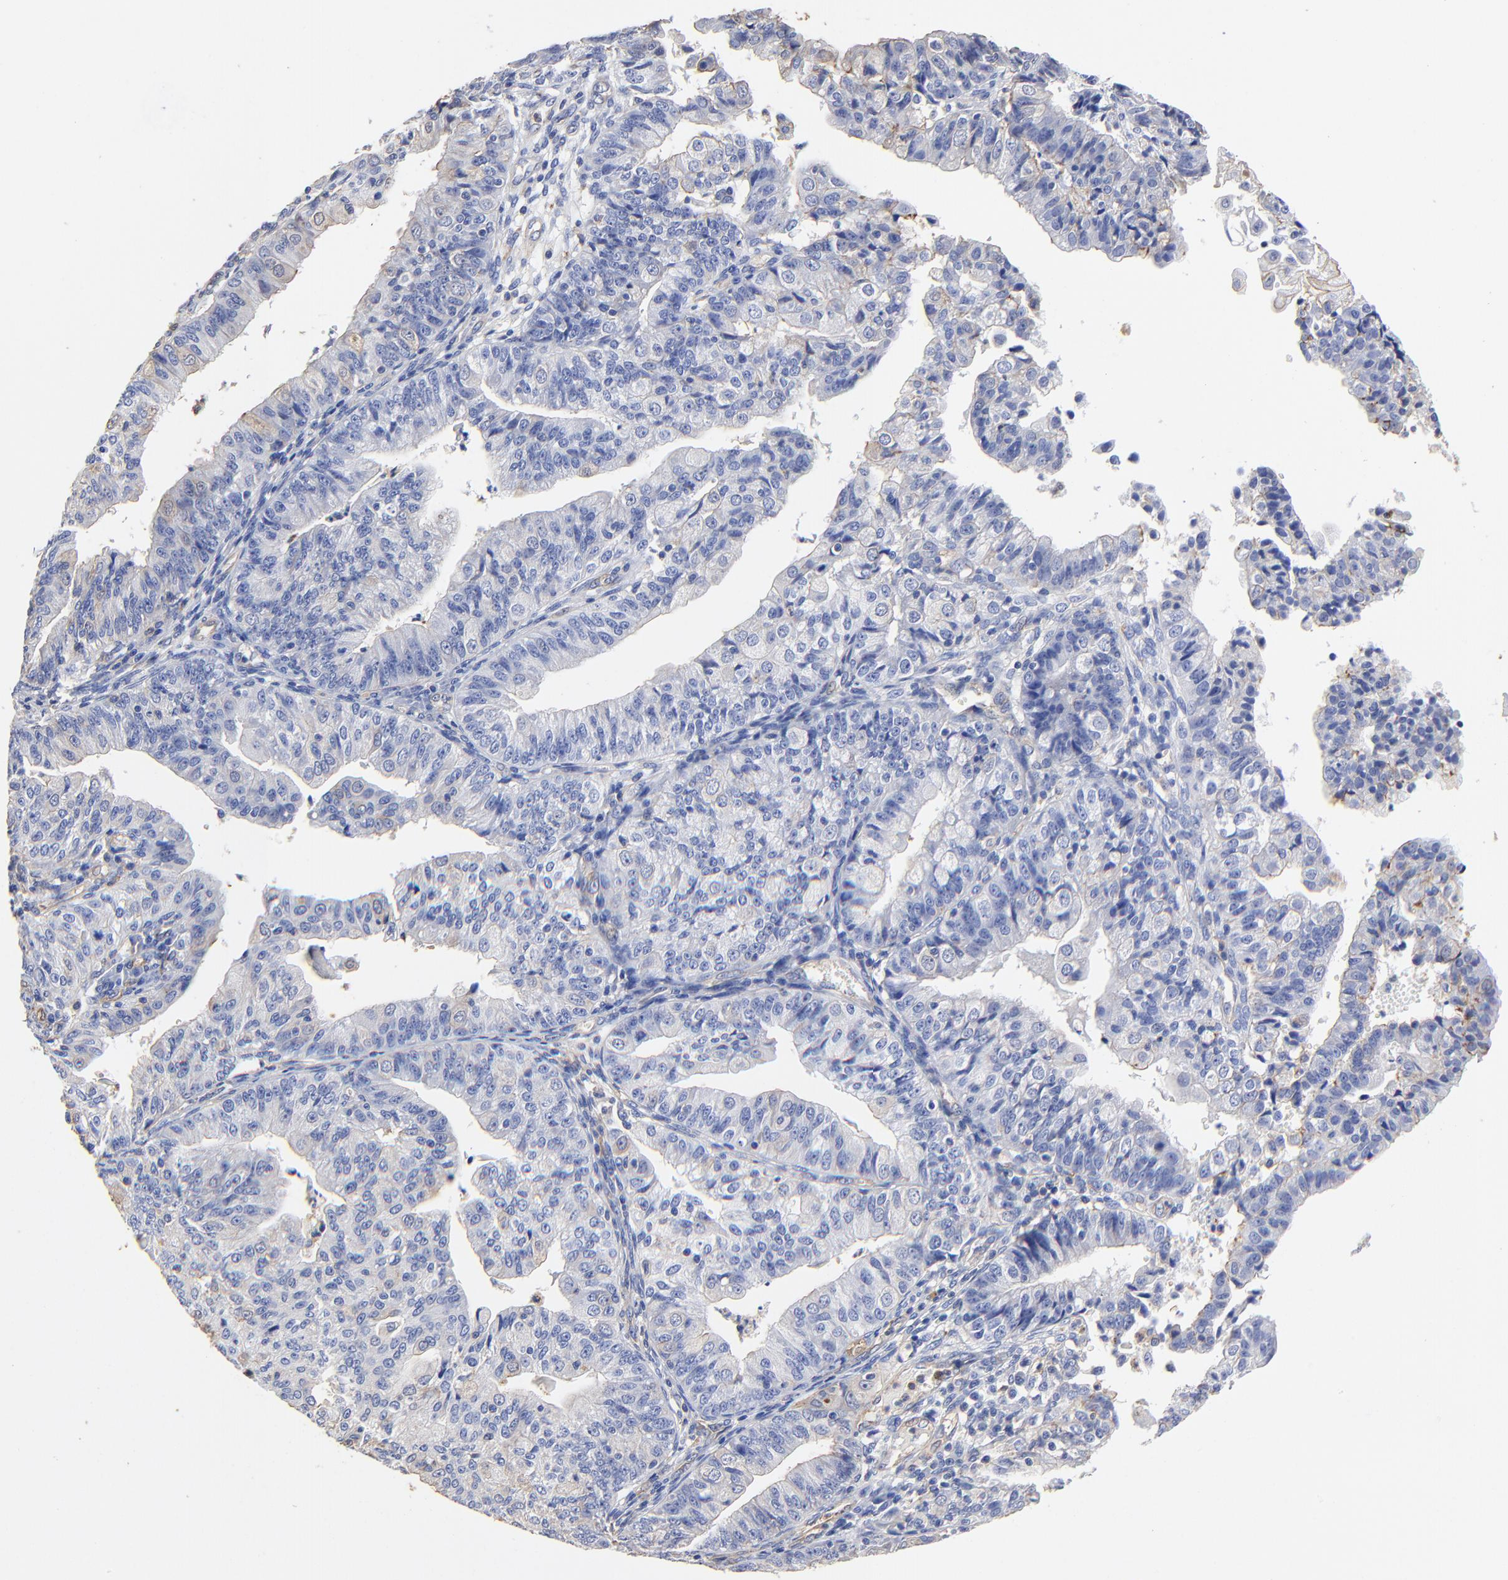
{"staining": {"intensity": "negative", "quantity": "none", "location": "none"}, "tissue": "endometrial cancer", "cell_type": "Tumor cells", "image_type": "cancer", "snomed": [{"axis": "morphology", "description": "Adenocarcinoma, NOS"}, {"axis": "topography", "description": "Endometrium"}], "caption": "Image shows no protein staining in tumor cells of endometrial cancer (adenocarcinoma) tissue. (Stains: DAB IHC with hematoxylin counter stain, Microscopy: brightfield microscopy at high magnification).", "gene": "TAGLN2", "patient": {"sex": "female", "age": 56}}